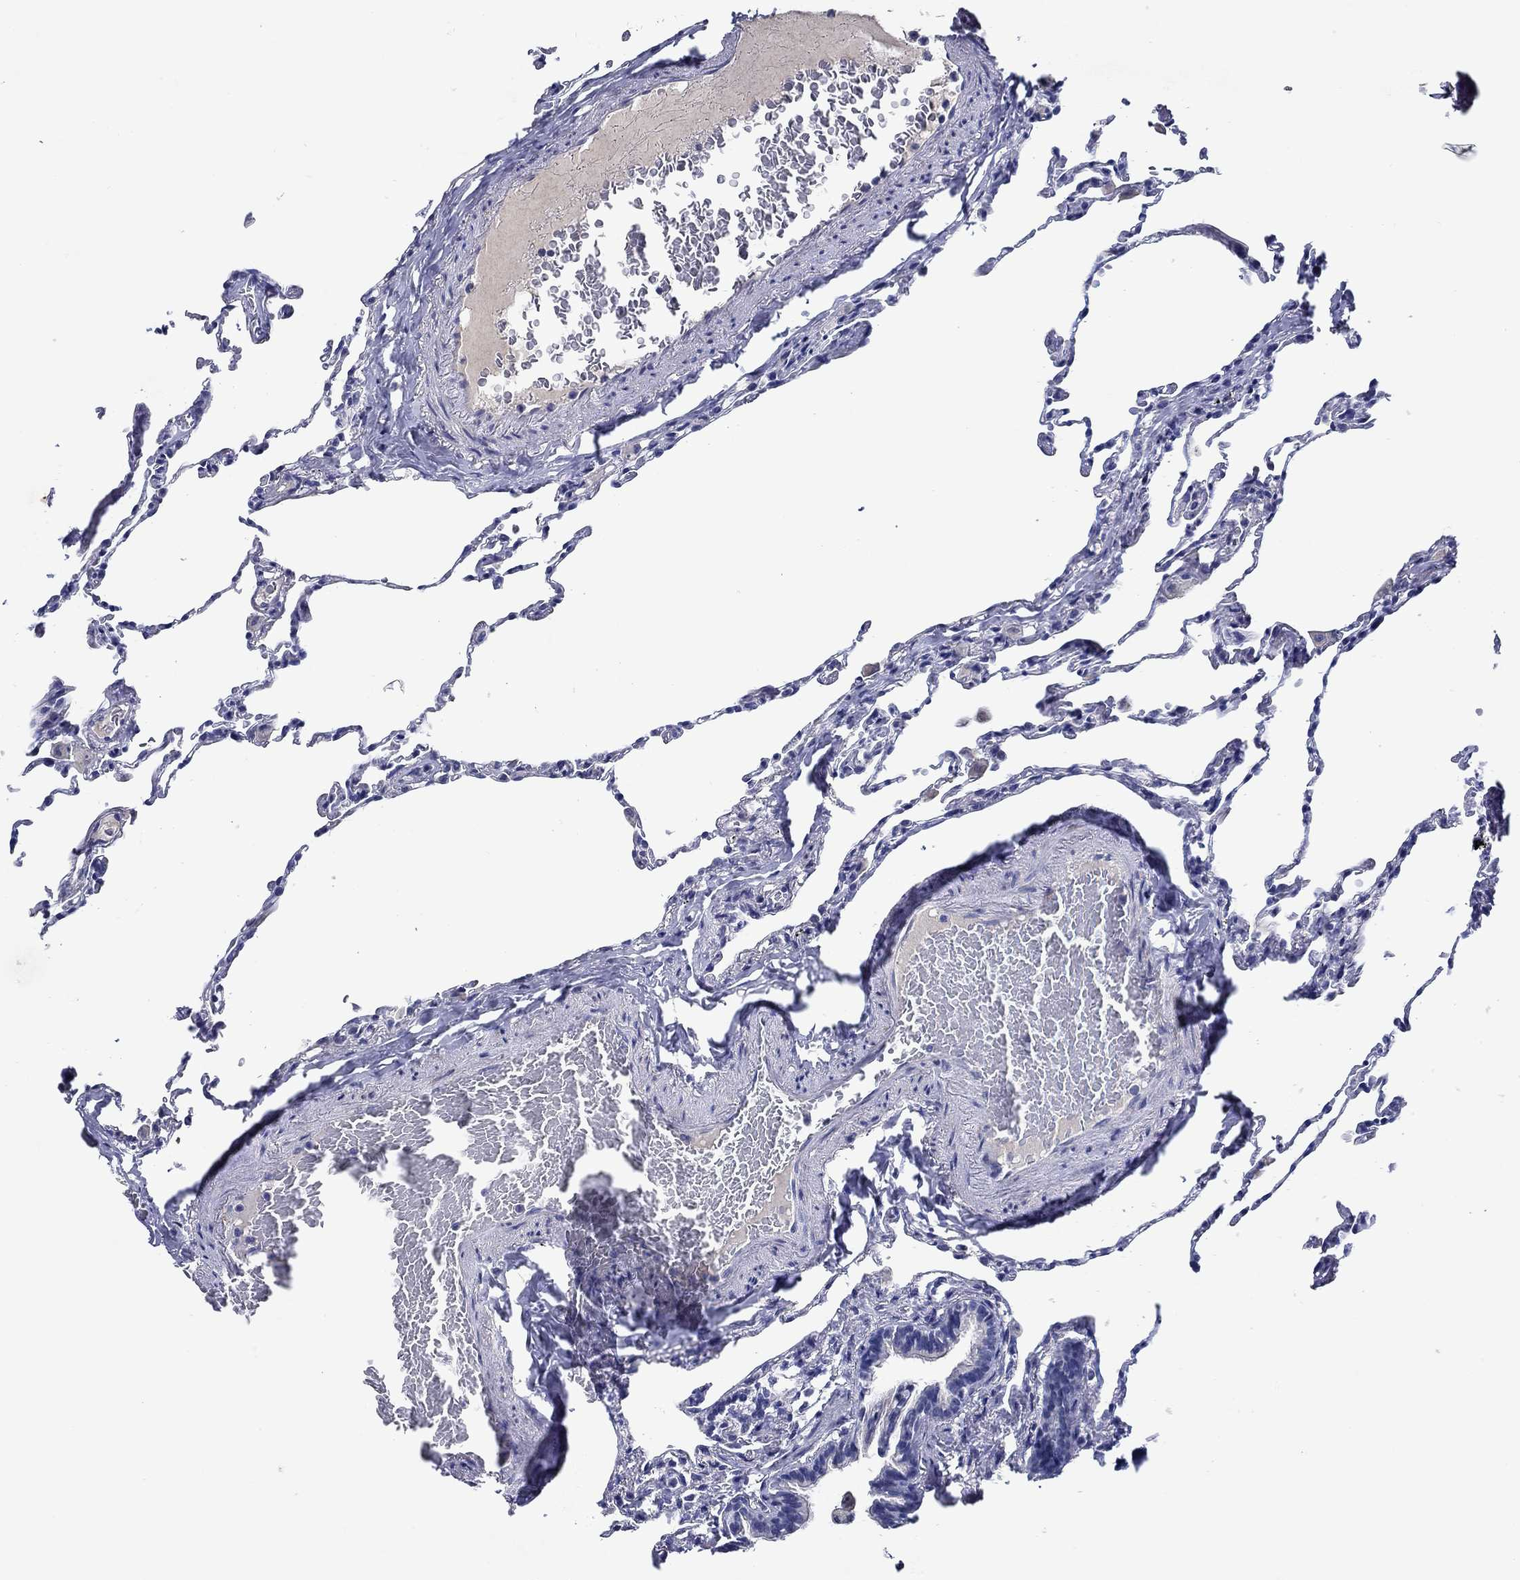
{"staining": {"intensity": "negative", "quantity": "none", "location": "none"}, "tissue": "lung", "cell_type": "Alveolar cells", "image_type": "normal", "snomed": [{"axis": "morphology", "description": "Normal tissue, NOS"}, {"axis": "topography", "description": "Lung"}], "caption": "Alveolar cells show no significant protein positivity in benign lung. (Stains: DAB (3,3'-diaminobenzidine) IHC with hematoxylin counter stain, Microscopy: brightfield microscopy at high magnification).", "gene": "MC2R", "patient": {"sex": "female", "age": 57}}